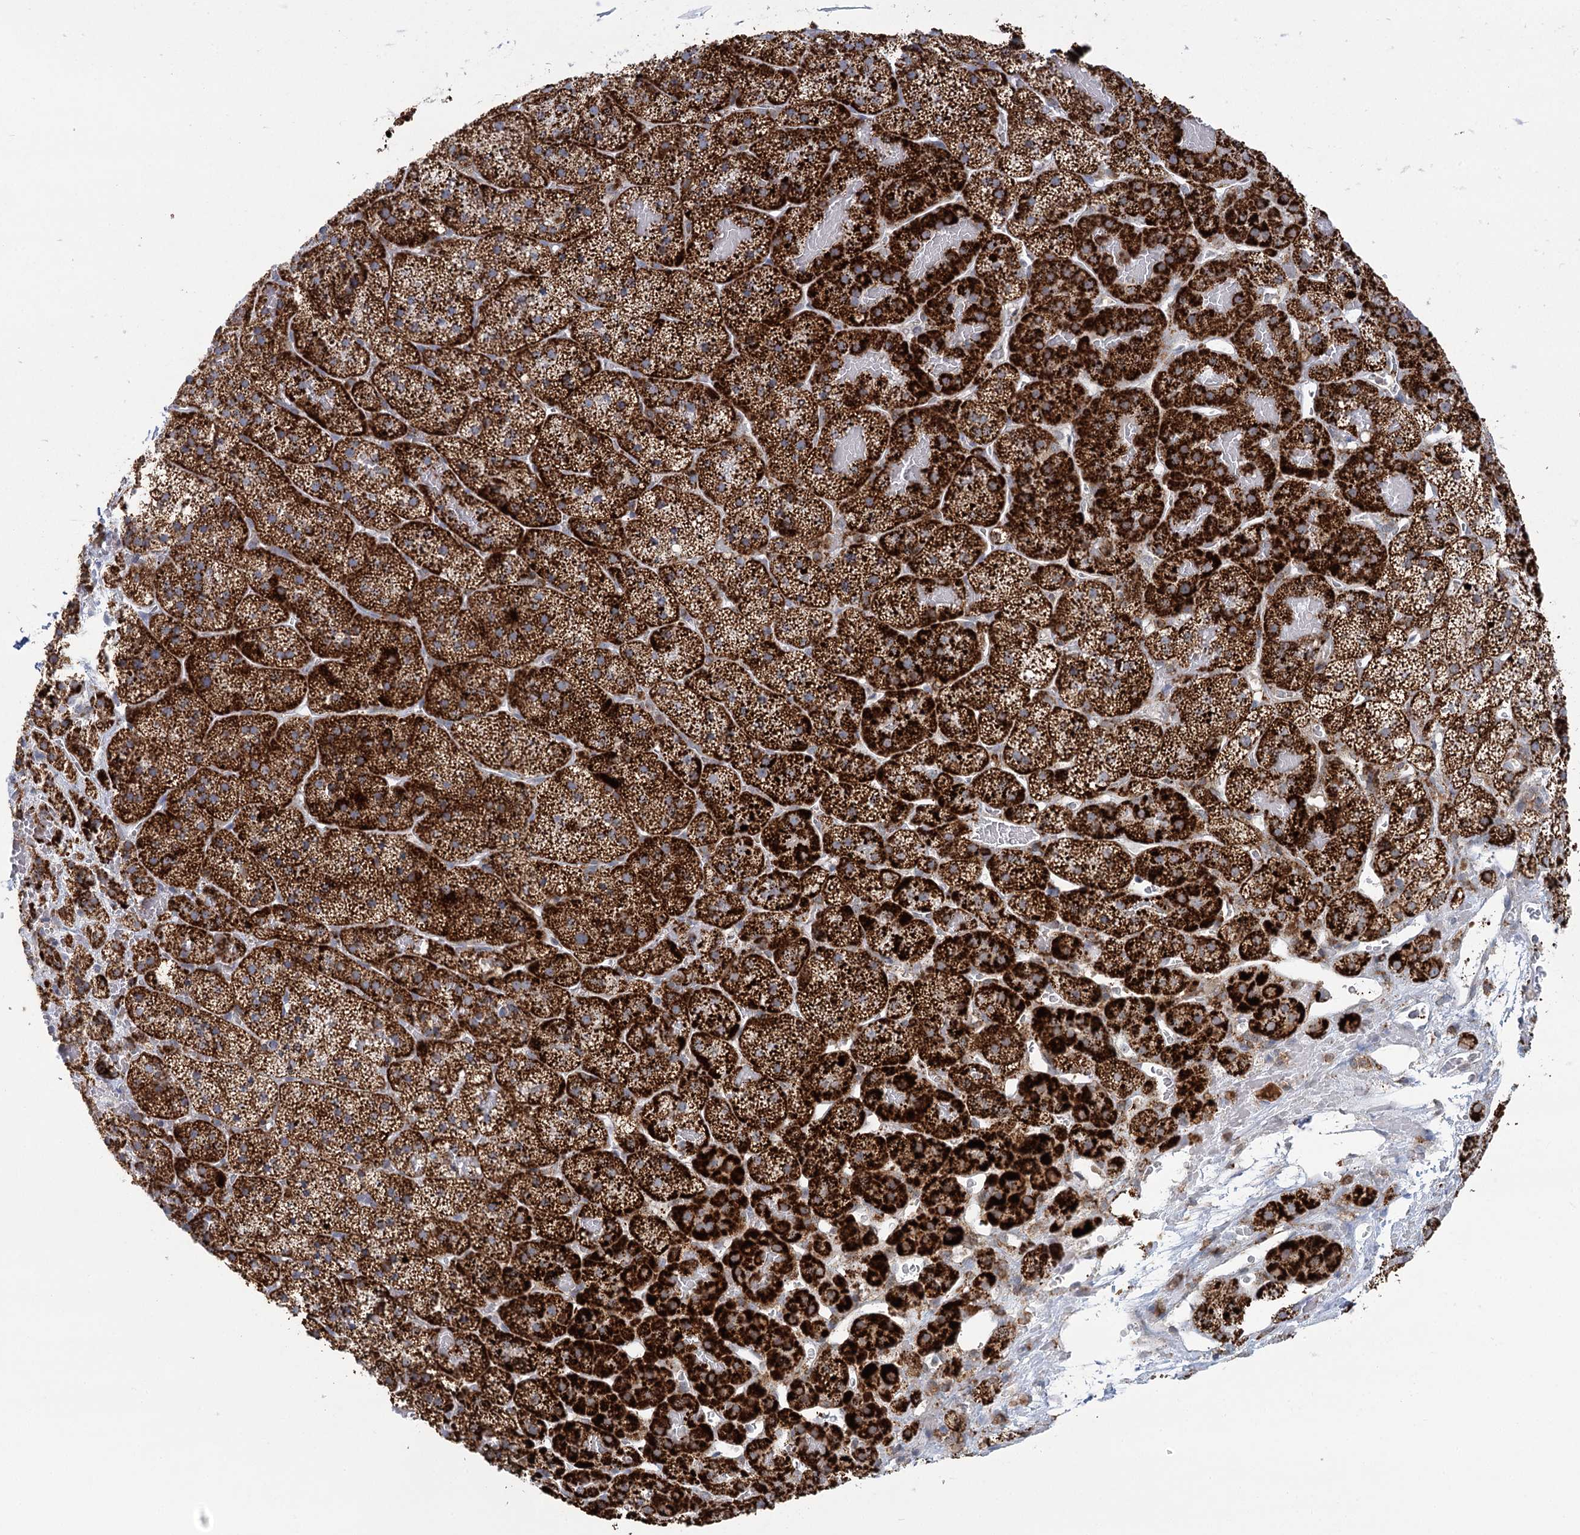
{"staining": {"intensity": "strong", "quantity": ">75%", "location": "cytoplasmic/membranous"}, "tissue": "adrenal gland", "cell_type": "Glandular cells", "image_type": "normal", "snomed": [{"axis": "morphology", "description": "Normal tissue, NOS"}, {"axis": "topography", "description": "Adrenal gland"}], "caption": "A photomicrograph of adrenal gland stained for a protein shows strong cytoplasmic/membranous brown staining in glandular cells. The staining was performed using DAB, with brown indicating positive protein expression. Nuclei are stained blue with hematoxylin.", "gene": "TAS1R1", "patient": {"sex": "female", "age": 44}}